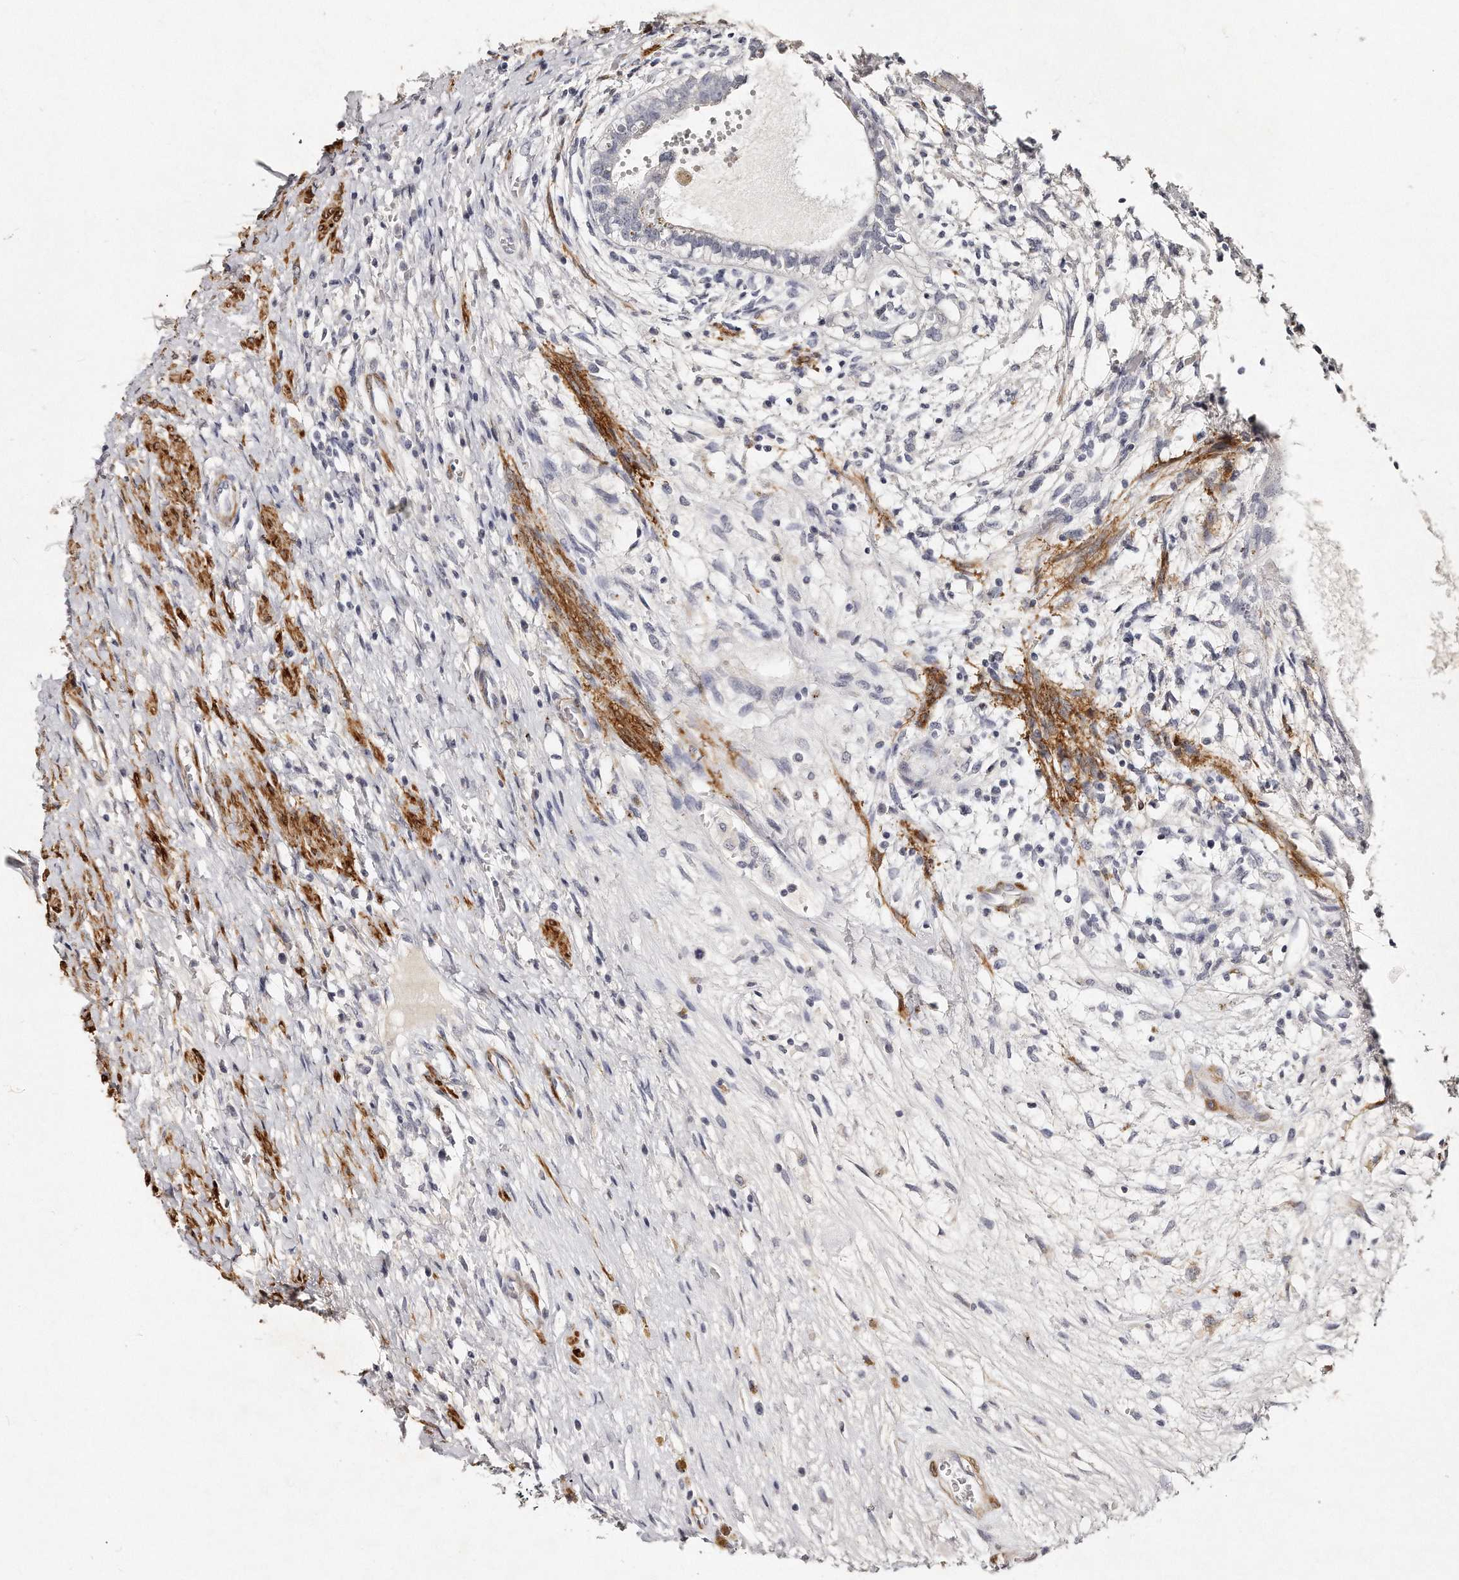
{"staining": {"intensity": "negative", "quantity": "none", "location": "none"}, "tissue": "testis cancer", "cell_type": "Tumor cells", "image_type": "cancer", "snomed": [{"axis": "morphology", "description": "Carcinoma, Embryonal, NOS"}, {"axis": "topography", "description": "Testis"}], "caption": "There is no significant expression in tumor cells of testis cancer (embryonal carcinoma).", "gene": "LMOD1", "patient": {"sex": "male", "age": 26}}